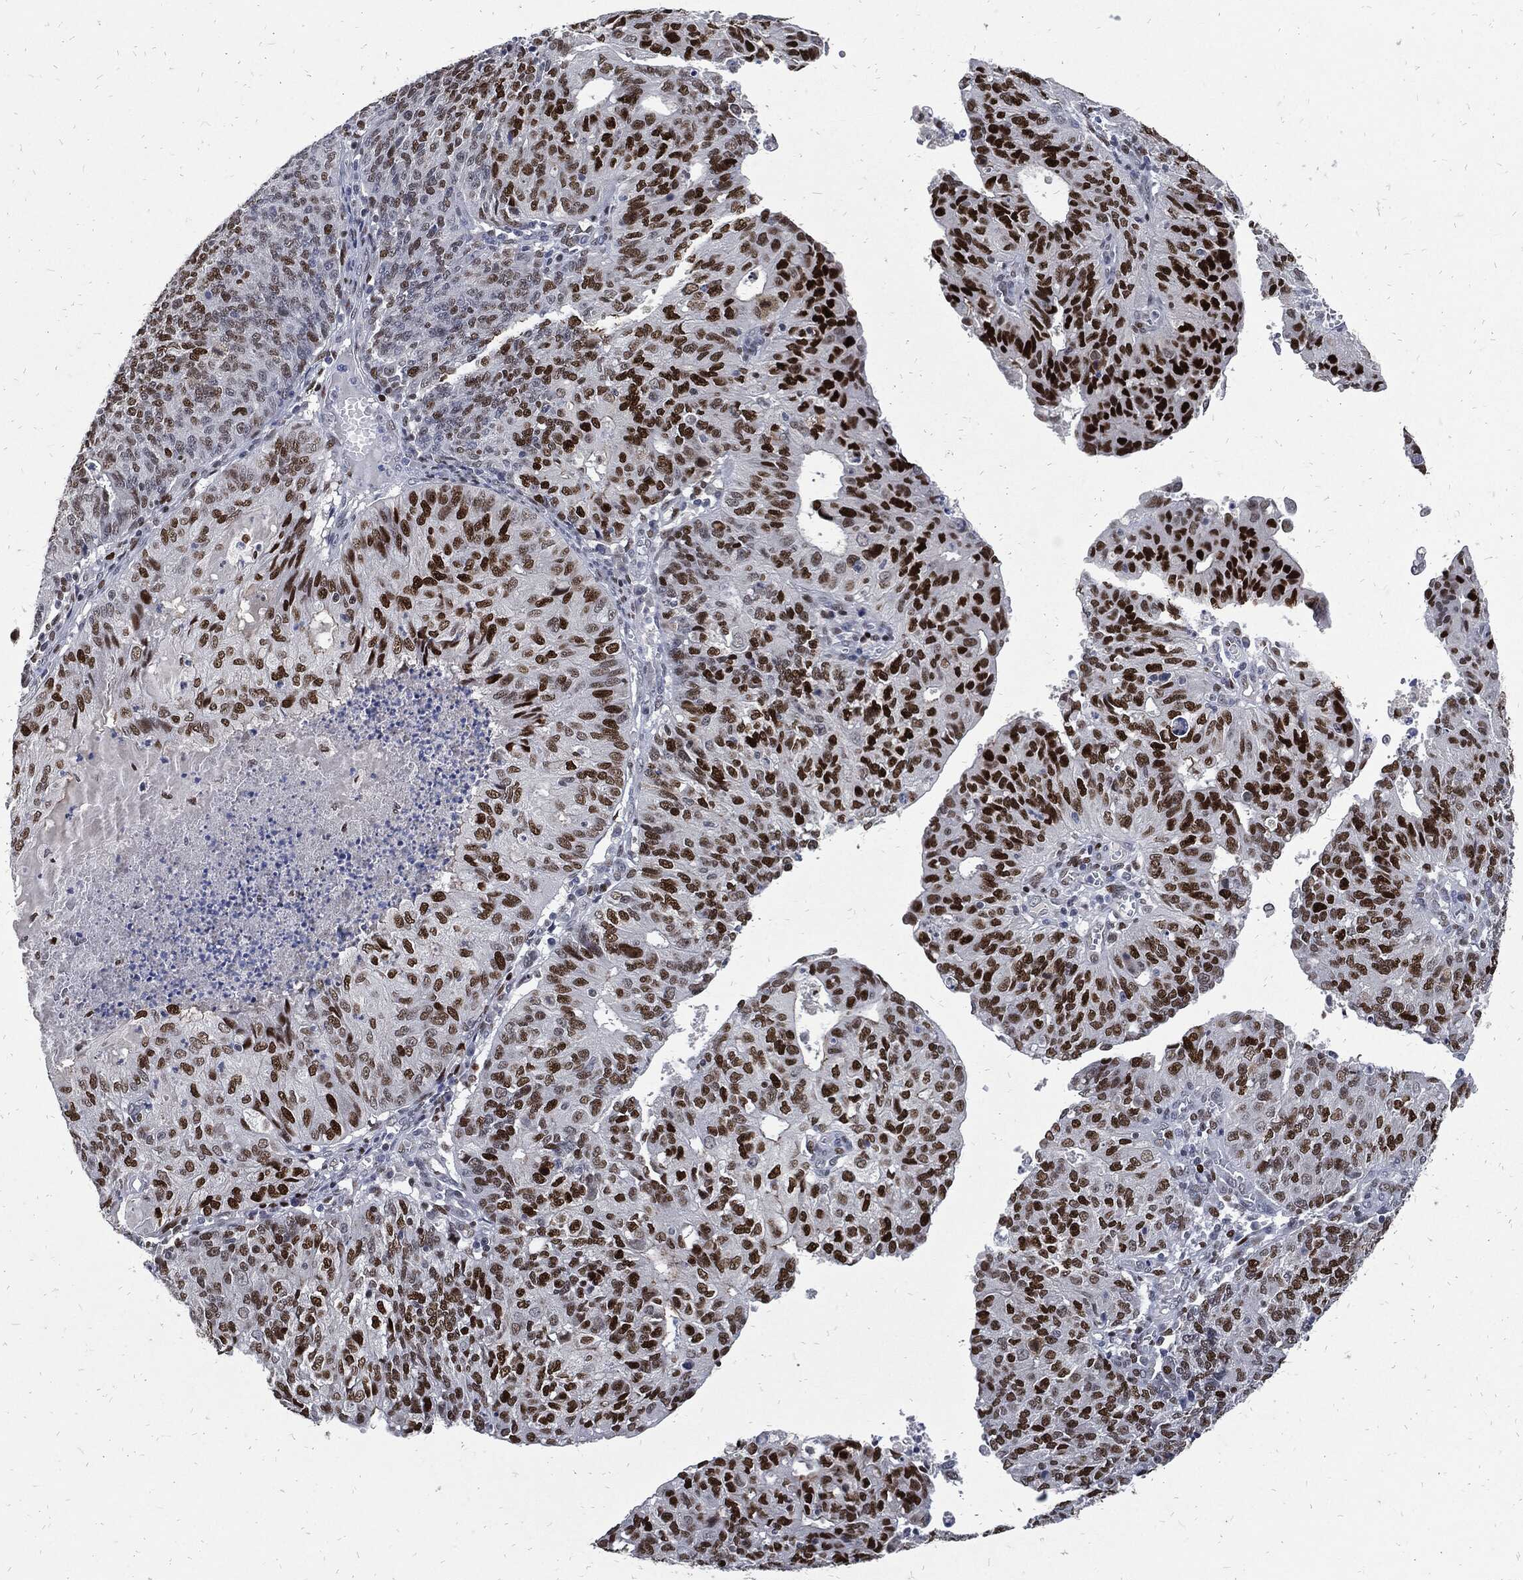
{"staining": {"intensity": "strong", "quantity": ">75%", "location": "nuclear"}, "tissue": "endometrial cancer", "cell_type": "Tumor cells", "image_type": "cancer", "snomed": [{"axis": "morphology", "description": "Adenocarcinoma, NOS"}, {"axis": "topography", "description": "Endometrium"}], "caption": "The micrograph exhibits immunohistochemical staining of adenocarcinoma (endometrial). There is strong nuclear positivity is seen in about >75% of tumor cells.", "gene": "JUN", "patient": {"sex": "female", "age": 82}}